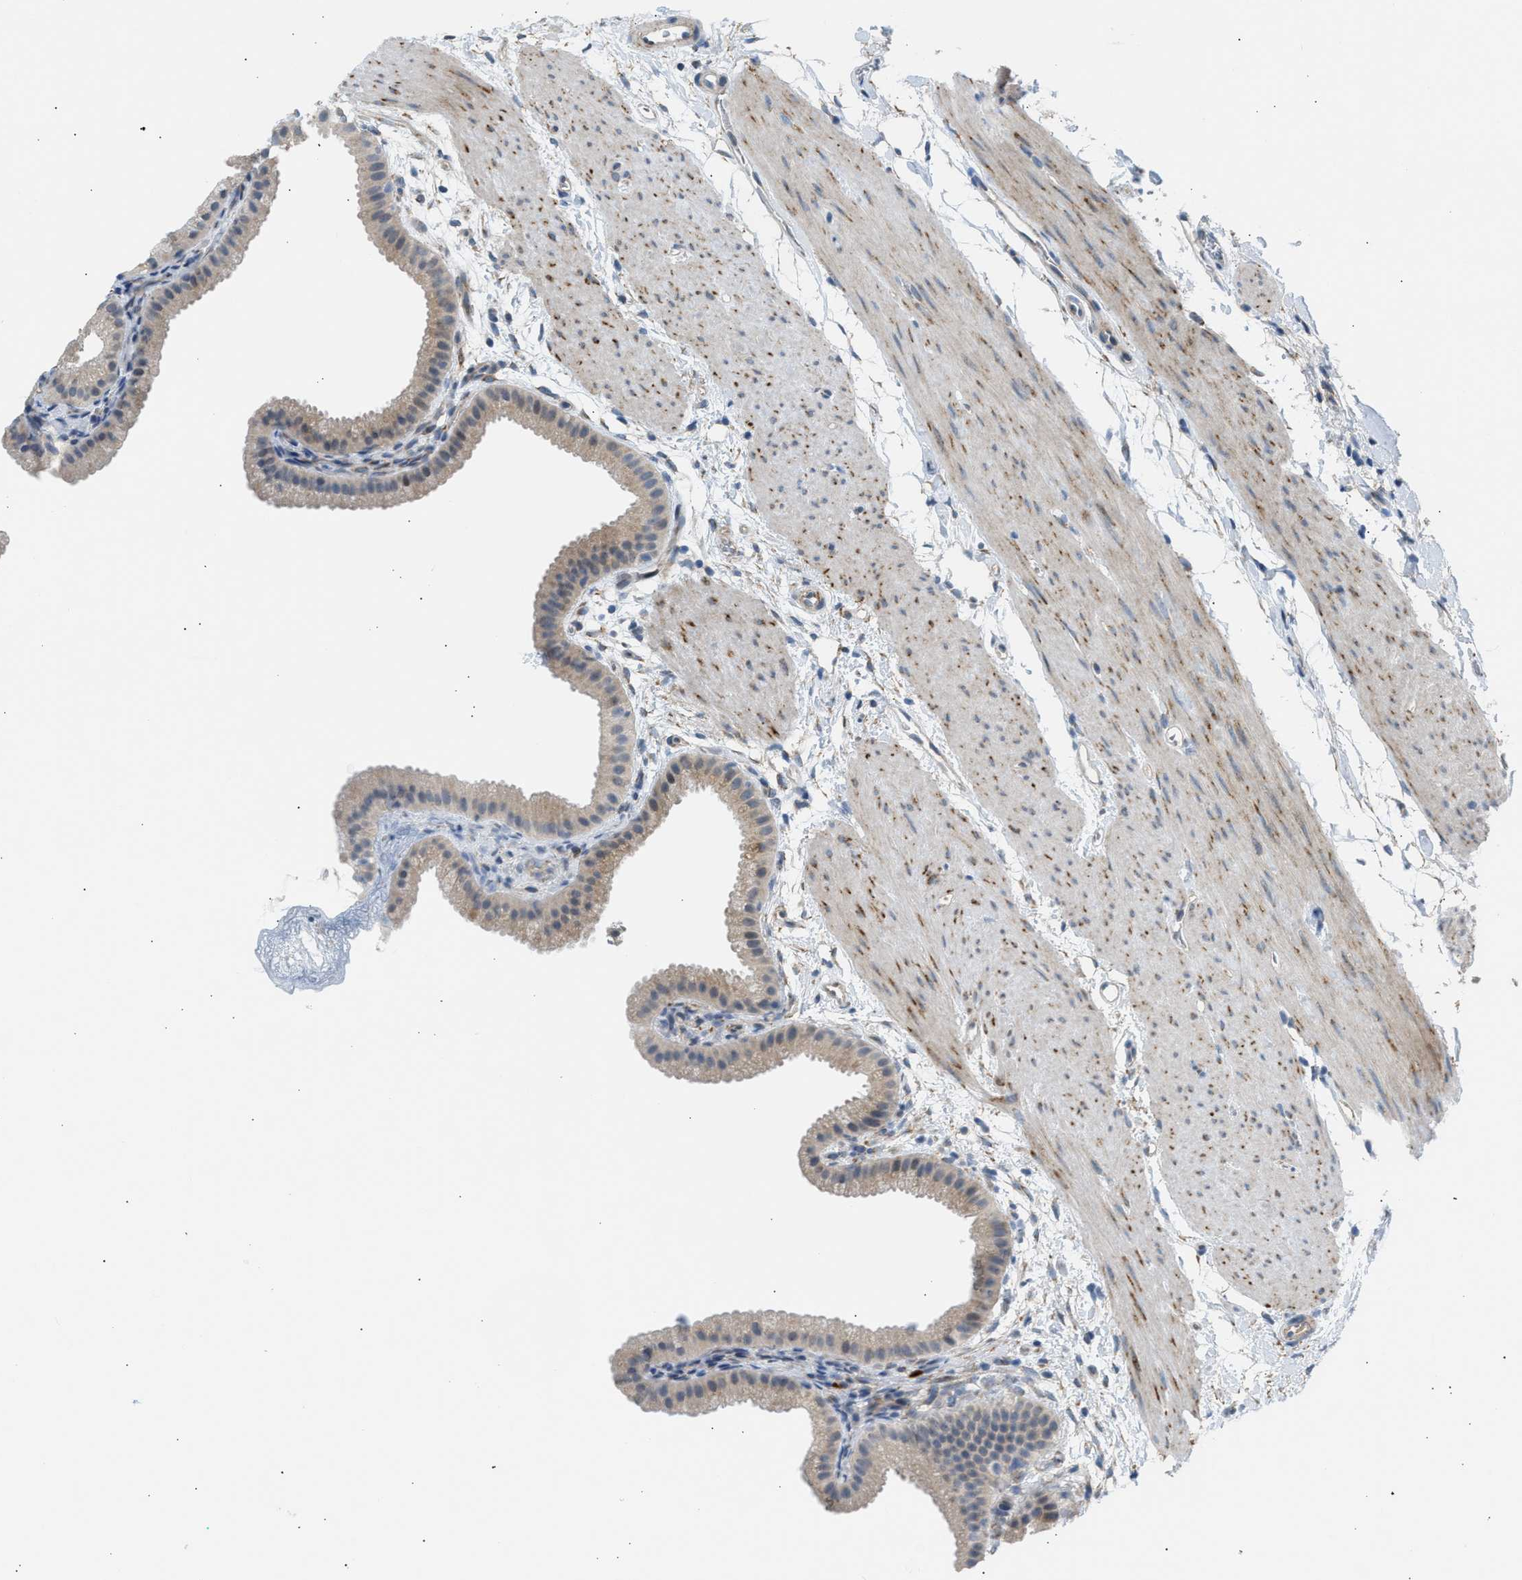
{"staining": {"intensity": "weak", "quantity": "25%-75%", "location": "cytoplasmic/membranous"}, "tissue": "gallbladder", "cell_type": "Glandular cells", "image_type": "normal", "snomed": [{"axis": "morphology", "description": "Normal tissue, NOS"}, {"axis": "topography", "description": "Gallbladder"}], "caption": "A brown stain labels weak cytoplasmic/membranous staining of a protein in glandular cells of normal human gallbladder.", "gene": "KCNC2", "patient": {"sex": "female", "age": 64}}